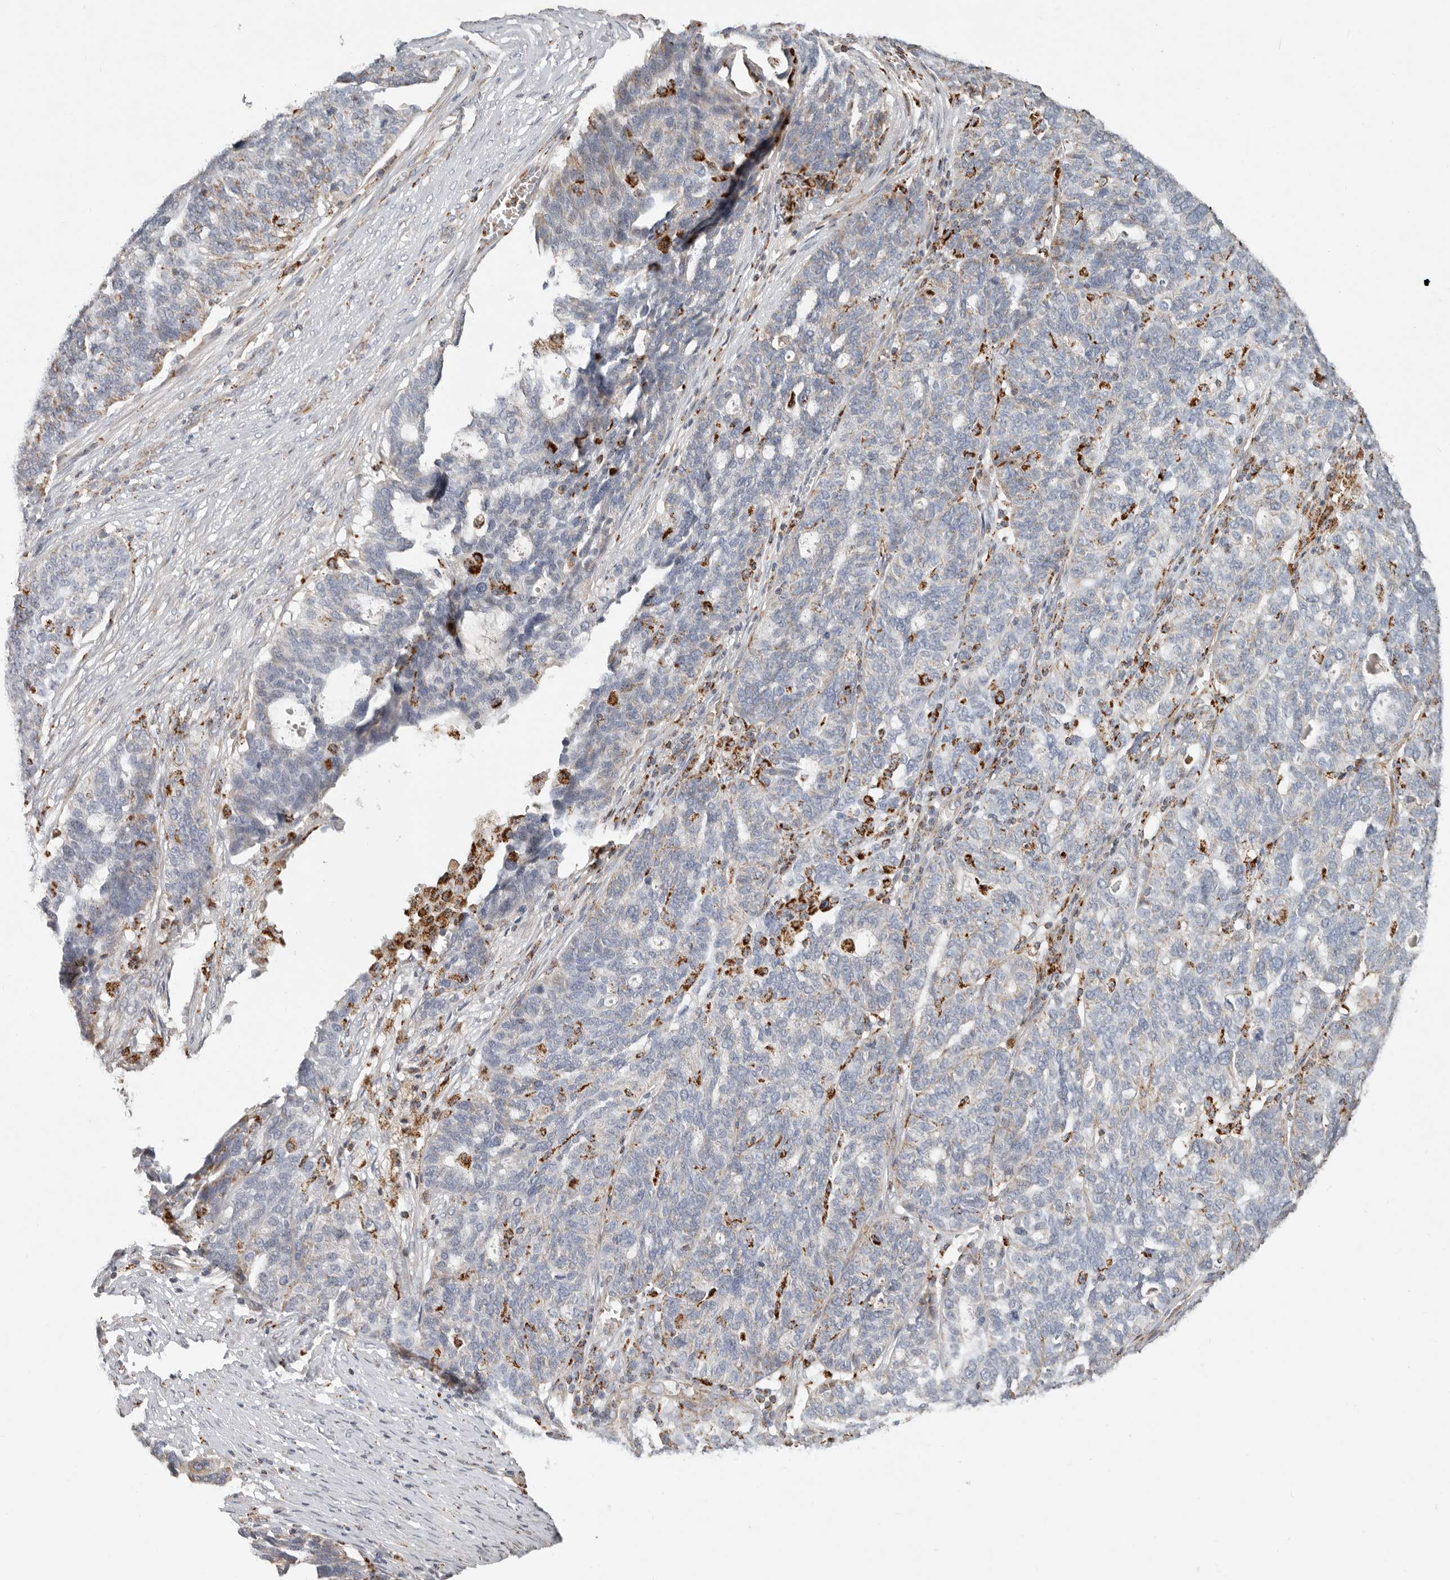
{"staining": {"intensity": "negative", "quantity": "none", "location": "none"}, "tissue": "ovarian cancer", "cell_type": "Tumor cells", "image_type": "cancer", "snomed": [{"axis": "morphology", "description": "Cystadenocarcinoma, serous, NOS"}, {"axis": "topography", "description": "Ovary"}], "caption": "Protein analysis of ovarian cancer (serous cystadenocarcinoma) displays no significant positivity in tumor cells.", "gene": "ARHGEF10L", "patient": {"sex": "female", "age": 59}}